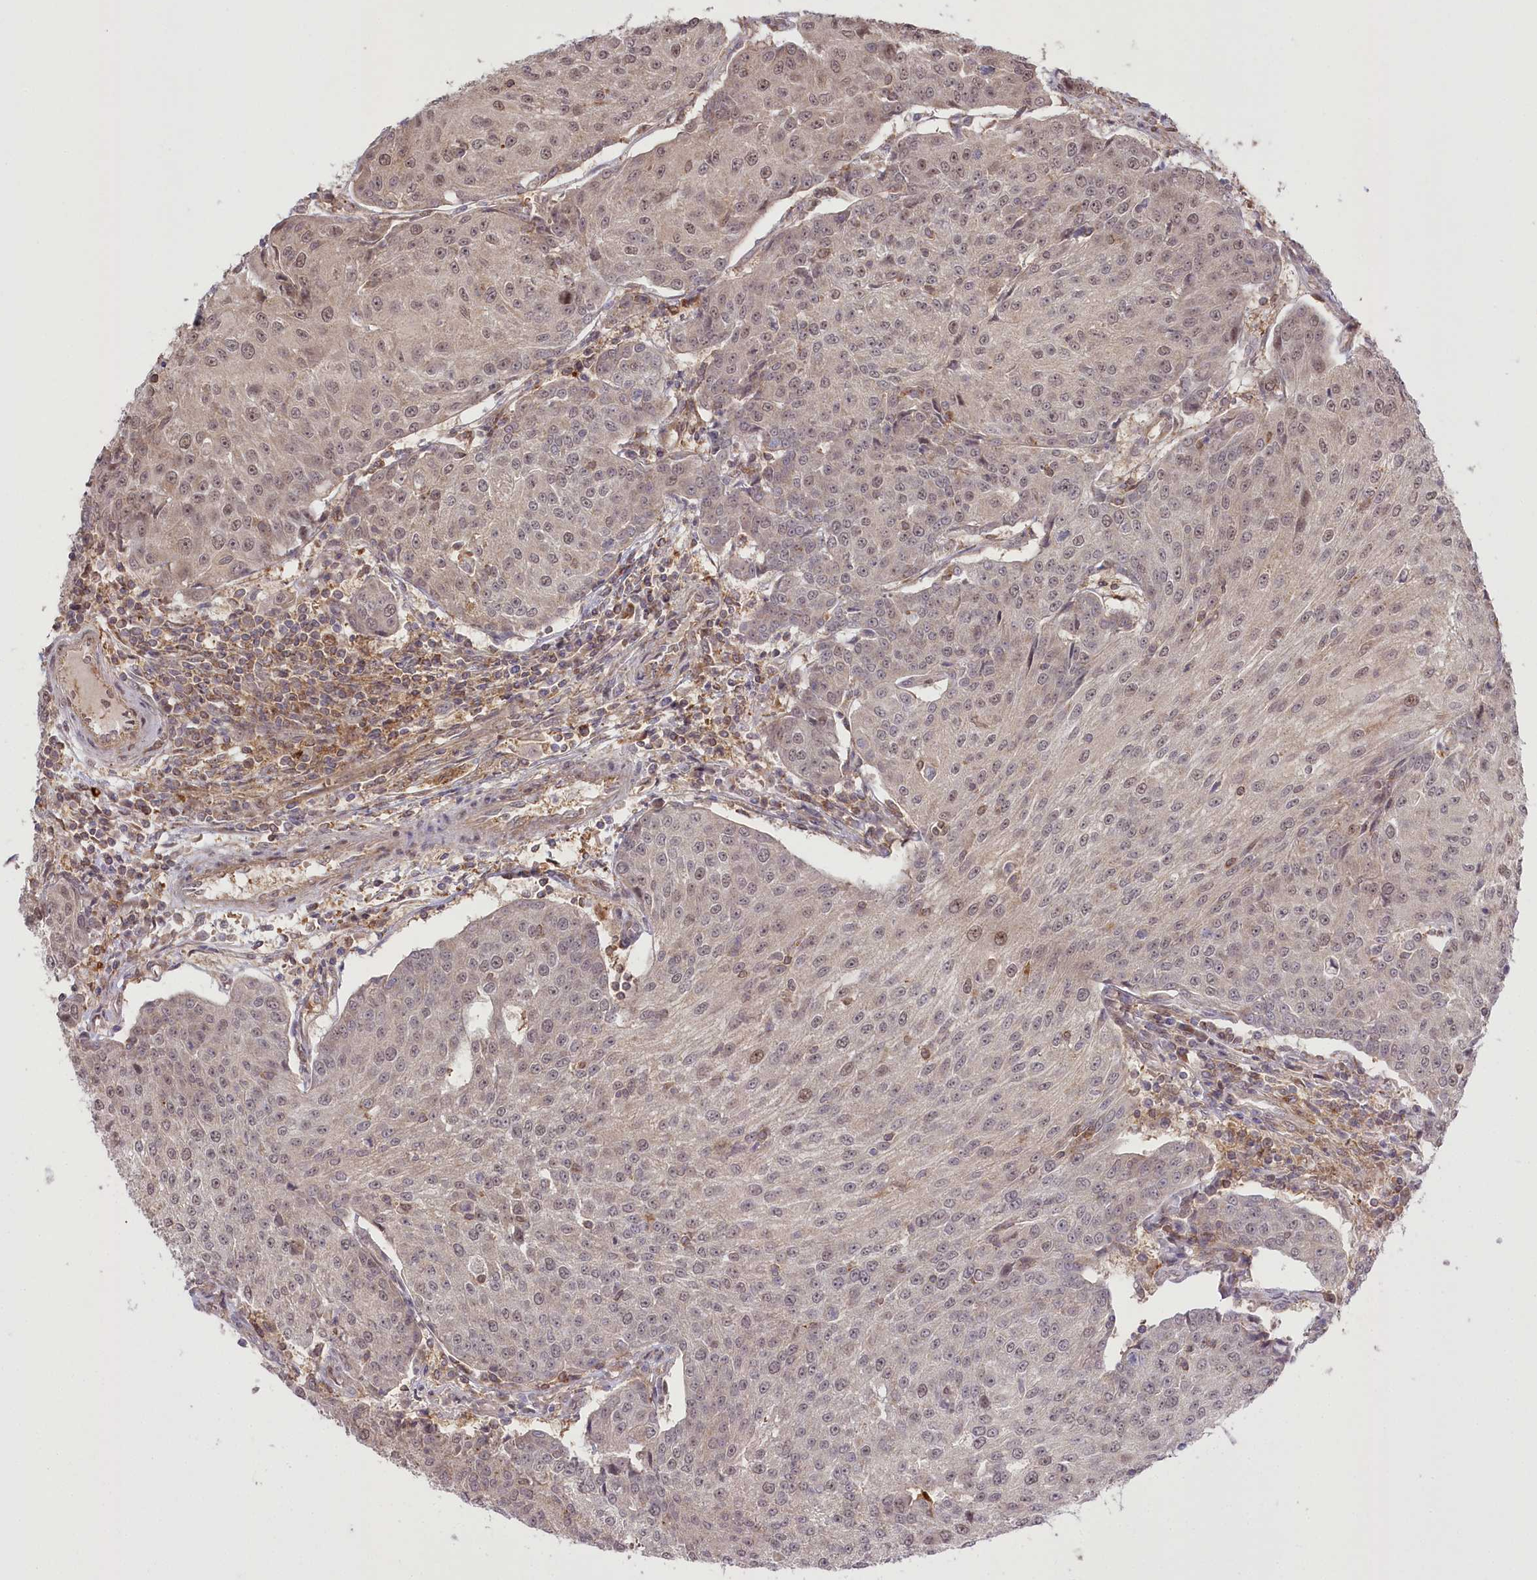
{"staining": {"intensity": "weak", "quantity": "25%-75%", "location": "nuclear"}, "tissue": "urothelial cancer", "cell_type": "Tumor cells", "image_type": "cancer", "snomed": [{"axis": "morphology", "description": "Urothelial carcinoma, High grade"}, {"axis": "topography", "description": "Urinary bladder"}], "caption": "Immunohistochemical staining of human high-grade urothelial carcinoma displays low levels of weak nuclear expression in approximately 25%-75% of tumor cells.", "gene": "CCDC91", "patient": {"sex": "female", "age": 85}}